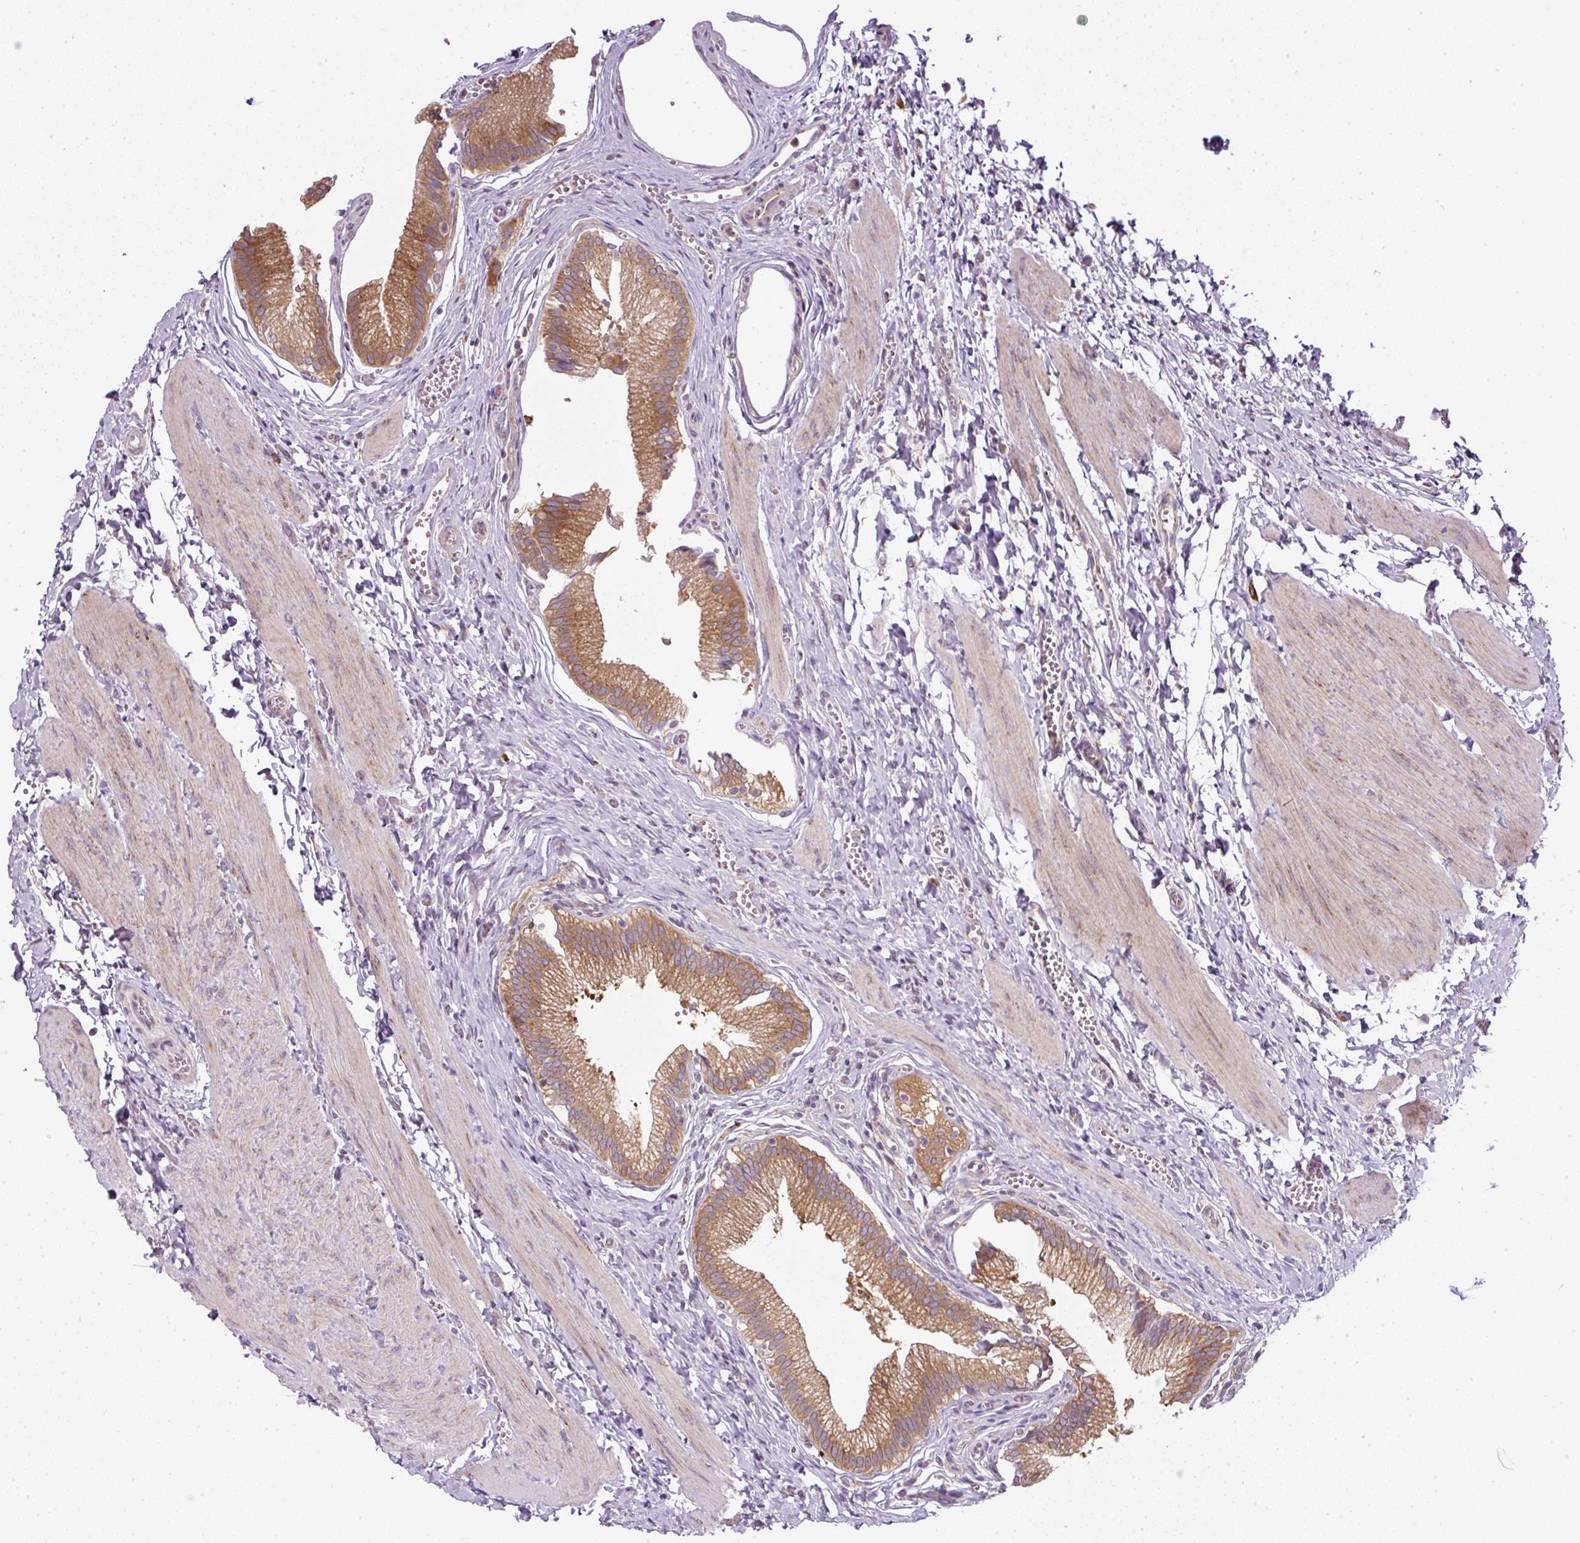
{"staining": {"intensity": "strong", "quantity": ">75%", "location": "cytoplasmic/membranous"}, "tissue": "gallbladder", "cell_type": "Glandular cells", "image_type": "normal", "snomed": [{"axis": "morphology", "description": "Normal tissue, NOS"}, {"axis": "topography", "description": "Gallbladder"}], "caption": "Glandular cells reveal high levels of strong cytoplasmic/membranous staining in about >75% of cells in benign gallbladder. (brown staining indicates protein expression, while blue staining denotes nuclei).", "gene": "MLX", "patient": {"sex": "male", "age": 17}}